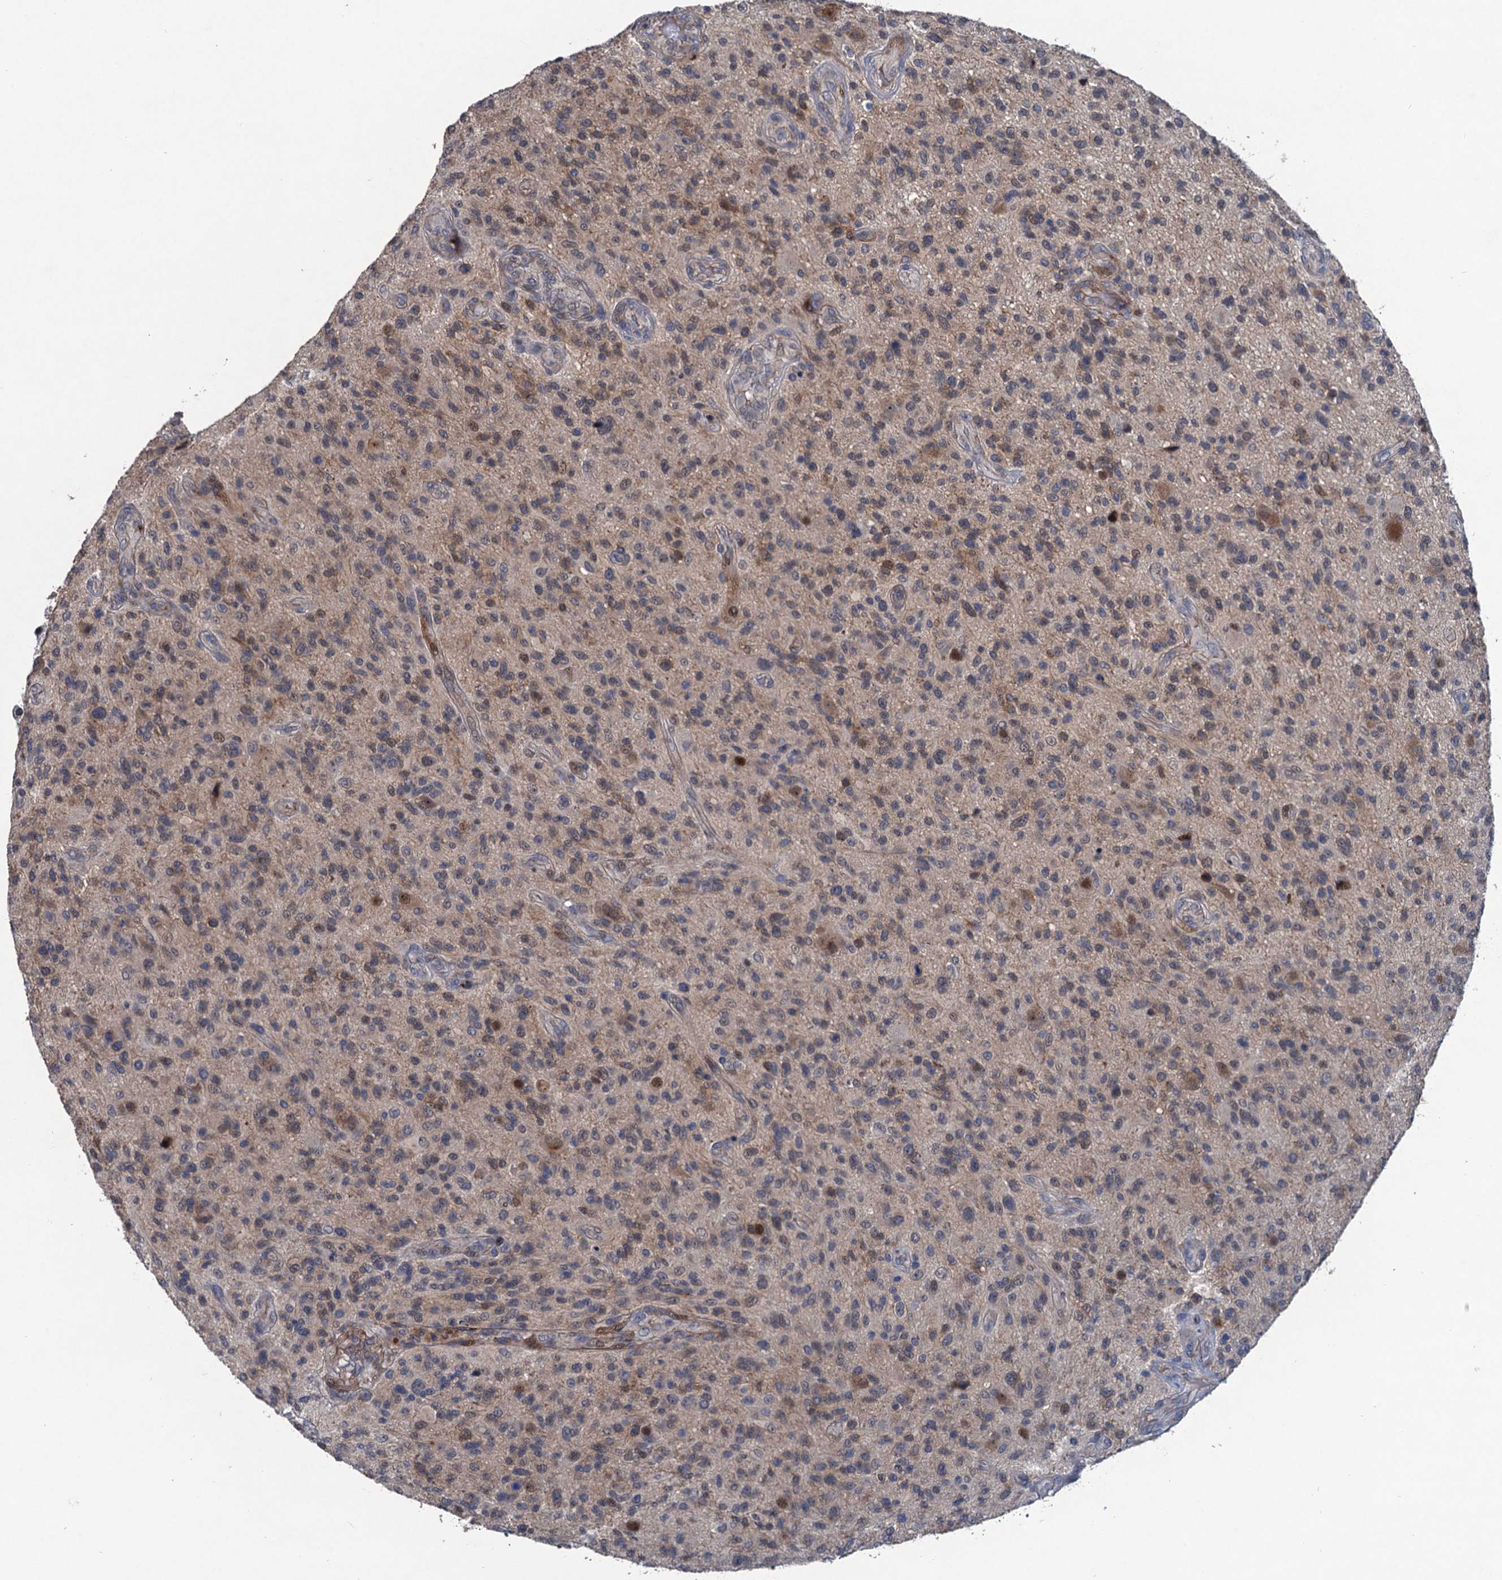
{"staining": {"intensity": "moderate", "quantity": "<25%", "location": "cytoplasmic/membranous,nuclear"}, "tissue": "glioma", "cell_type": "Tumor cells", "image_type": "cancer", "snomed": [{"axis": "morphology", "description": "Glioma, malignant, High grade"}, {"axis": "topography", "description": "Brain"}], "caption": "Immunohistochemistry (DAB) staining of high-grade glioma (malignant) demonstrates moderate cytoplasmic/membranous and nuclear protein staining in approximately <25% of tumor cells.", "gene": "TRAF7", "patient": {"sex": "male", "age": 47}}